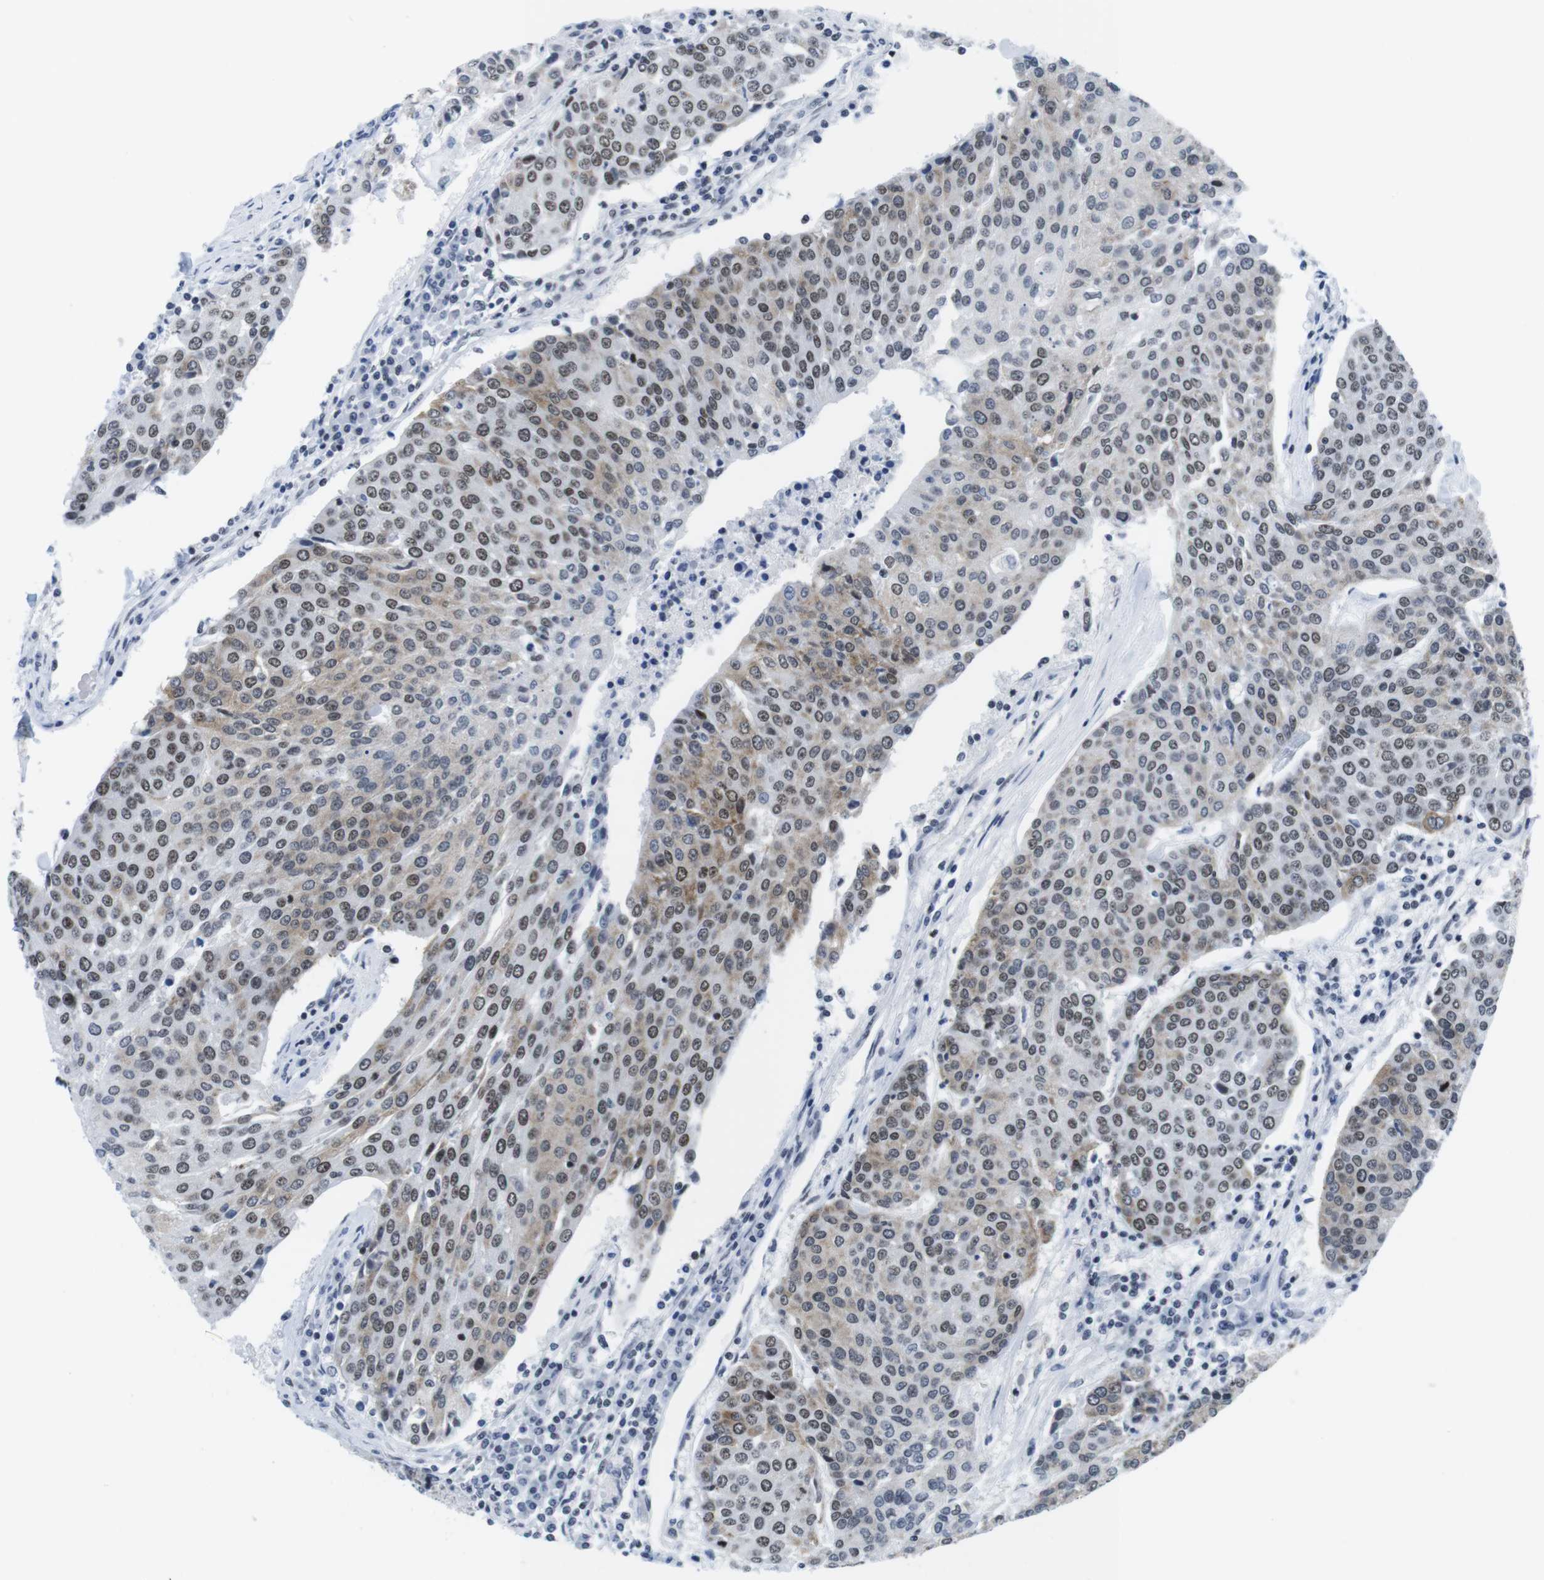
{"staining": {"intensity": "moderate", "quantity": ">75%", "location": "cytoplasmic/membranous,nuclear"}, "tissue": "urothelial cancer", "cell_type": "Tumor cells", "image_type": "cancer", "snomed": [{"axis": "morphology", "description": "Urothelial carcinoma, High grade"}, {"axis": "topography", "description": "Urinary bladder"}], "caption": "Immunohistochemical staining of human urothelial carcinoma (high-grade) demonstrates medium levels of moderate cytoplasmic/membranous and nuclear staining in about >75% of tumor cells. The staining was performed using DAB to visualize the protein expression in brown, while the nuclei were stained in blue with hematoxylin (Magnification: 20x).", "gene": "IFI16", "patient": {"sex": "female", "age": 85}}